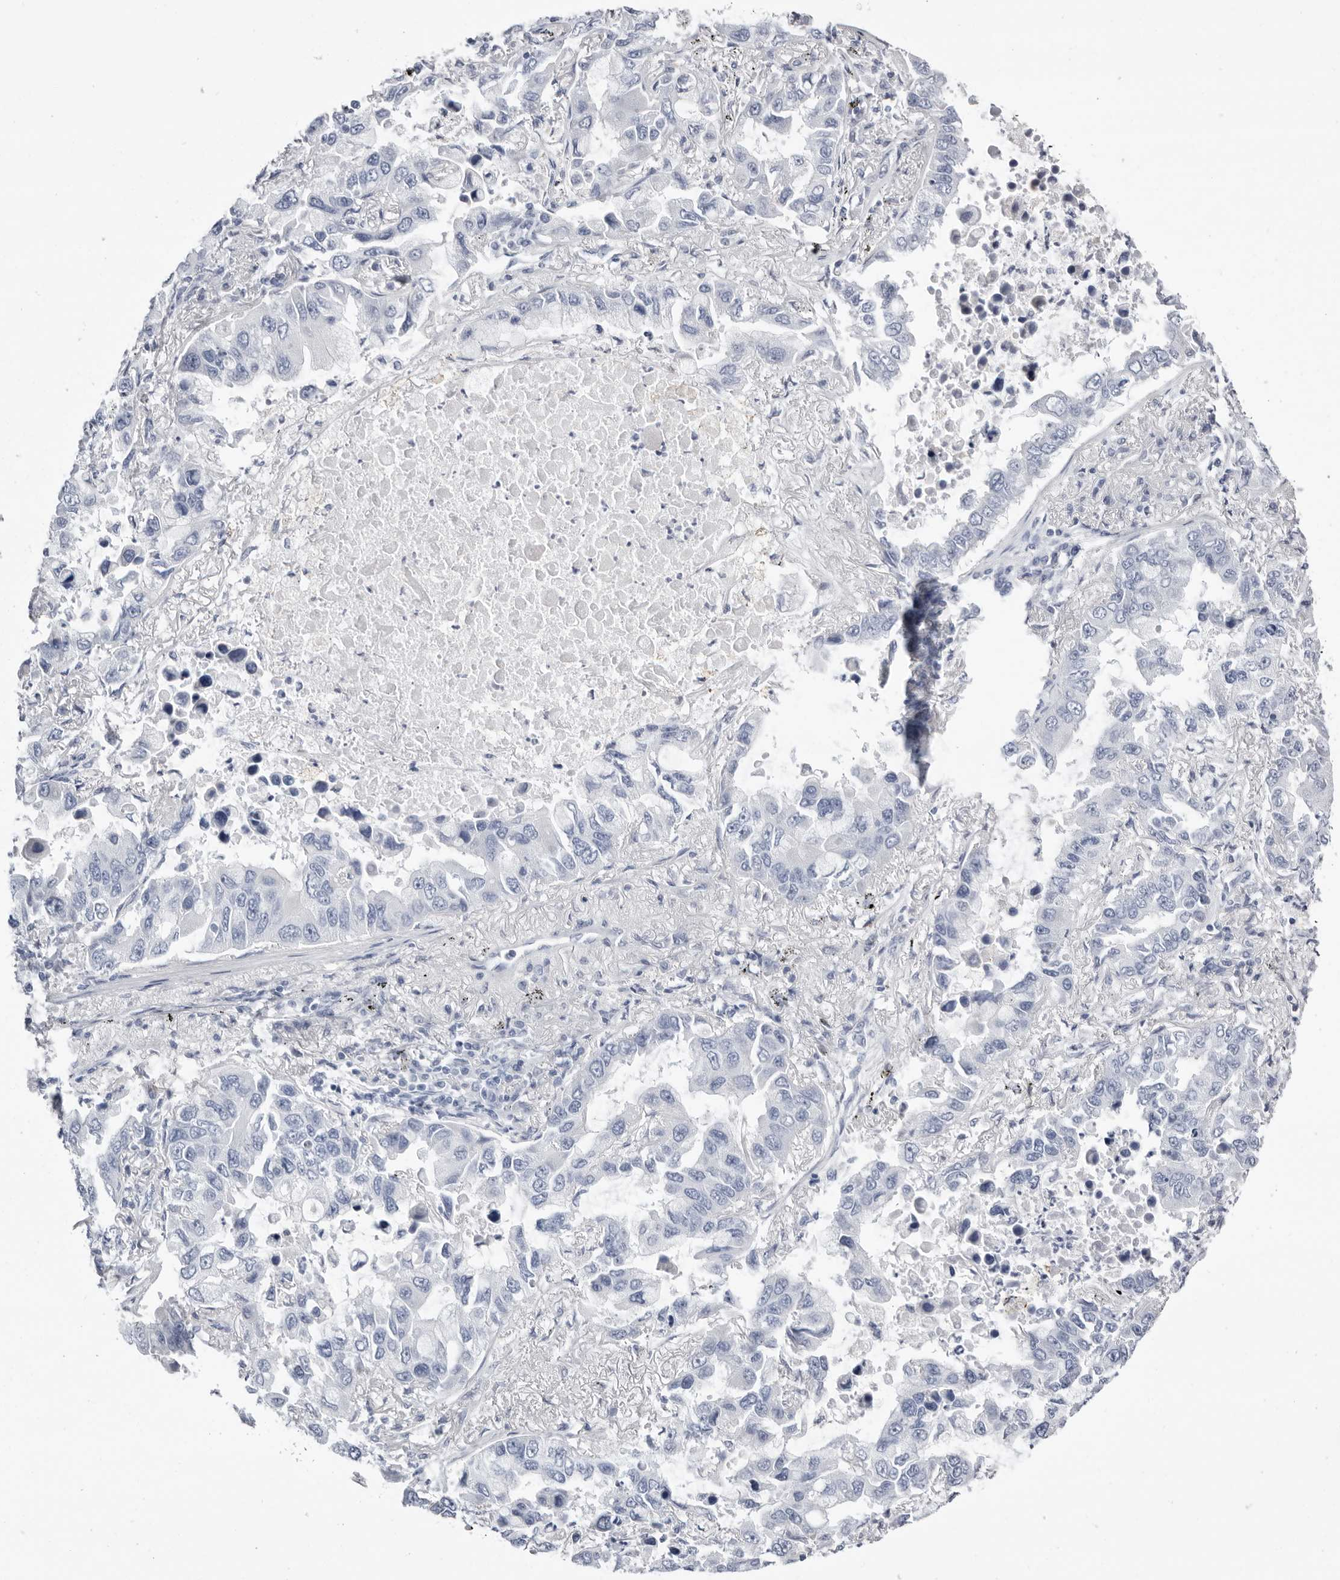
{"staining": {"intensity": "negative", "quantity": "none", "location": "none"}, "tissue": "lung cancer", "cell_type": "Tumor cells", "image_type": "cancer", "snomed": [{"axis": "morphology", "description": "Adenocarcinoma, NOS"}, {"axis": "topography", "description": "Lung"}], "caption": "An immunohistochemistry (IHC) image of adenocarcinoma (lung) is shown. There is no staining in tumor cells of adenocarcinoma (lung). (Stains: DAB immunohistochemistry (IHC) with hematoxylin counter stain, Microscopy: brightfield microscopy at high magnification).", "gene": "LPO", "patient": {"sex": "male", "age": 64}}